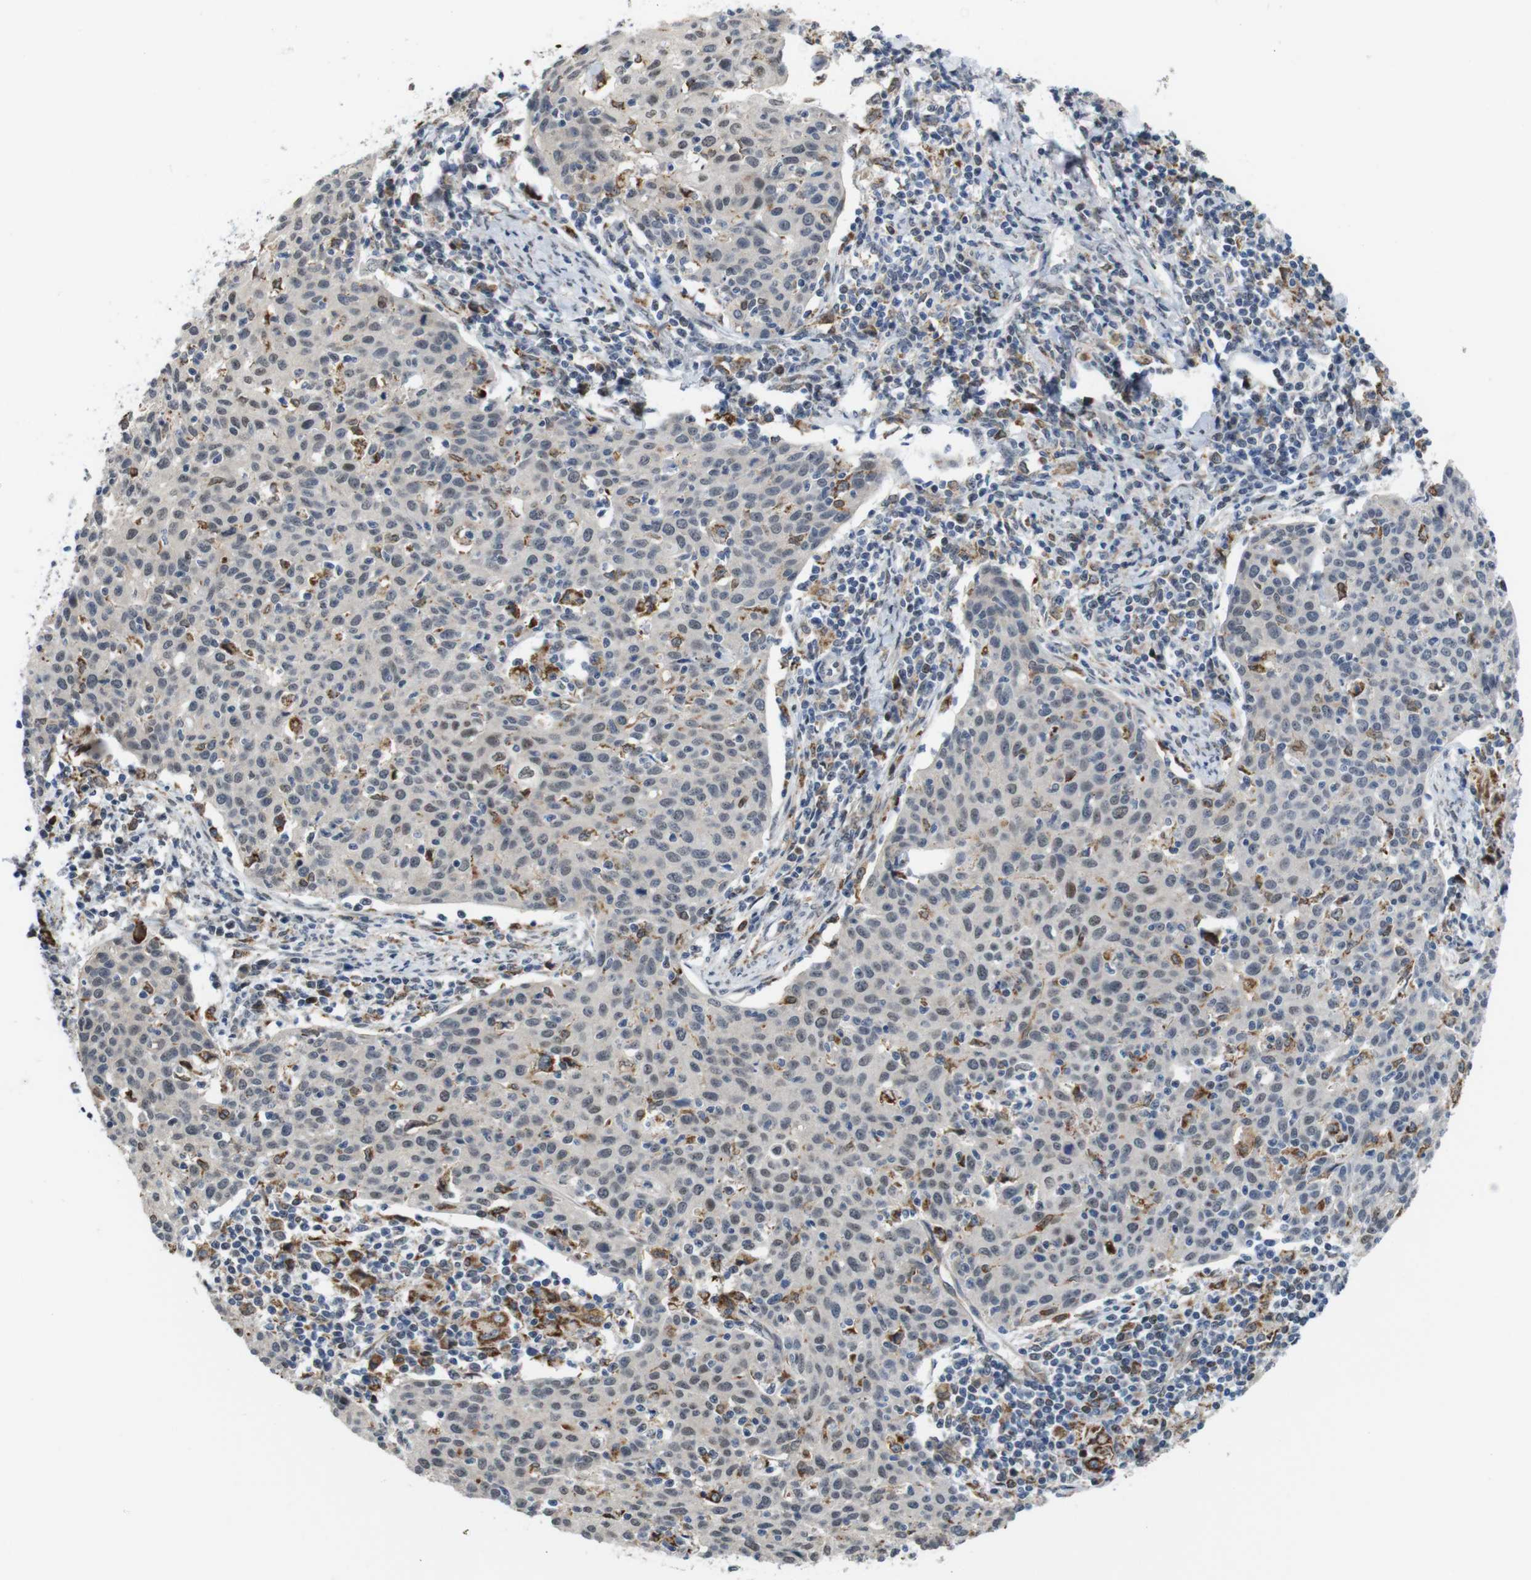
{"staining": {"intensity": "weak", "quantity": ">75%", "location": "cytoplasmic/membranous,nuclear"}, "tissue": "cervical cancer", "cell_type": "Tumor cells", "image_type": "cancer", "snomed": [{"axis": "morphology", "description": "Squamous cell carcinoma, NOS"}, {"axis": "topography", "description": "Cervix"}], "caption": "About >75% of tumor cells in cervical cancer demonstrate weak cytoplasmic/membranous and nuclear protein positivity as visualized by brown immunohistochemical staining.", "gene": "PNMA8A", "patient": {"sex": "female", "age": 38}}